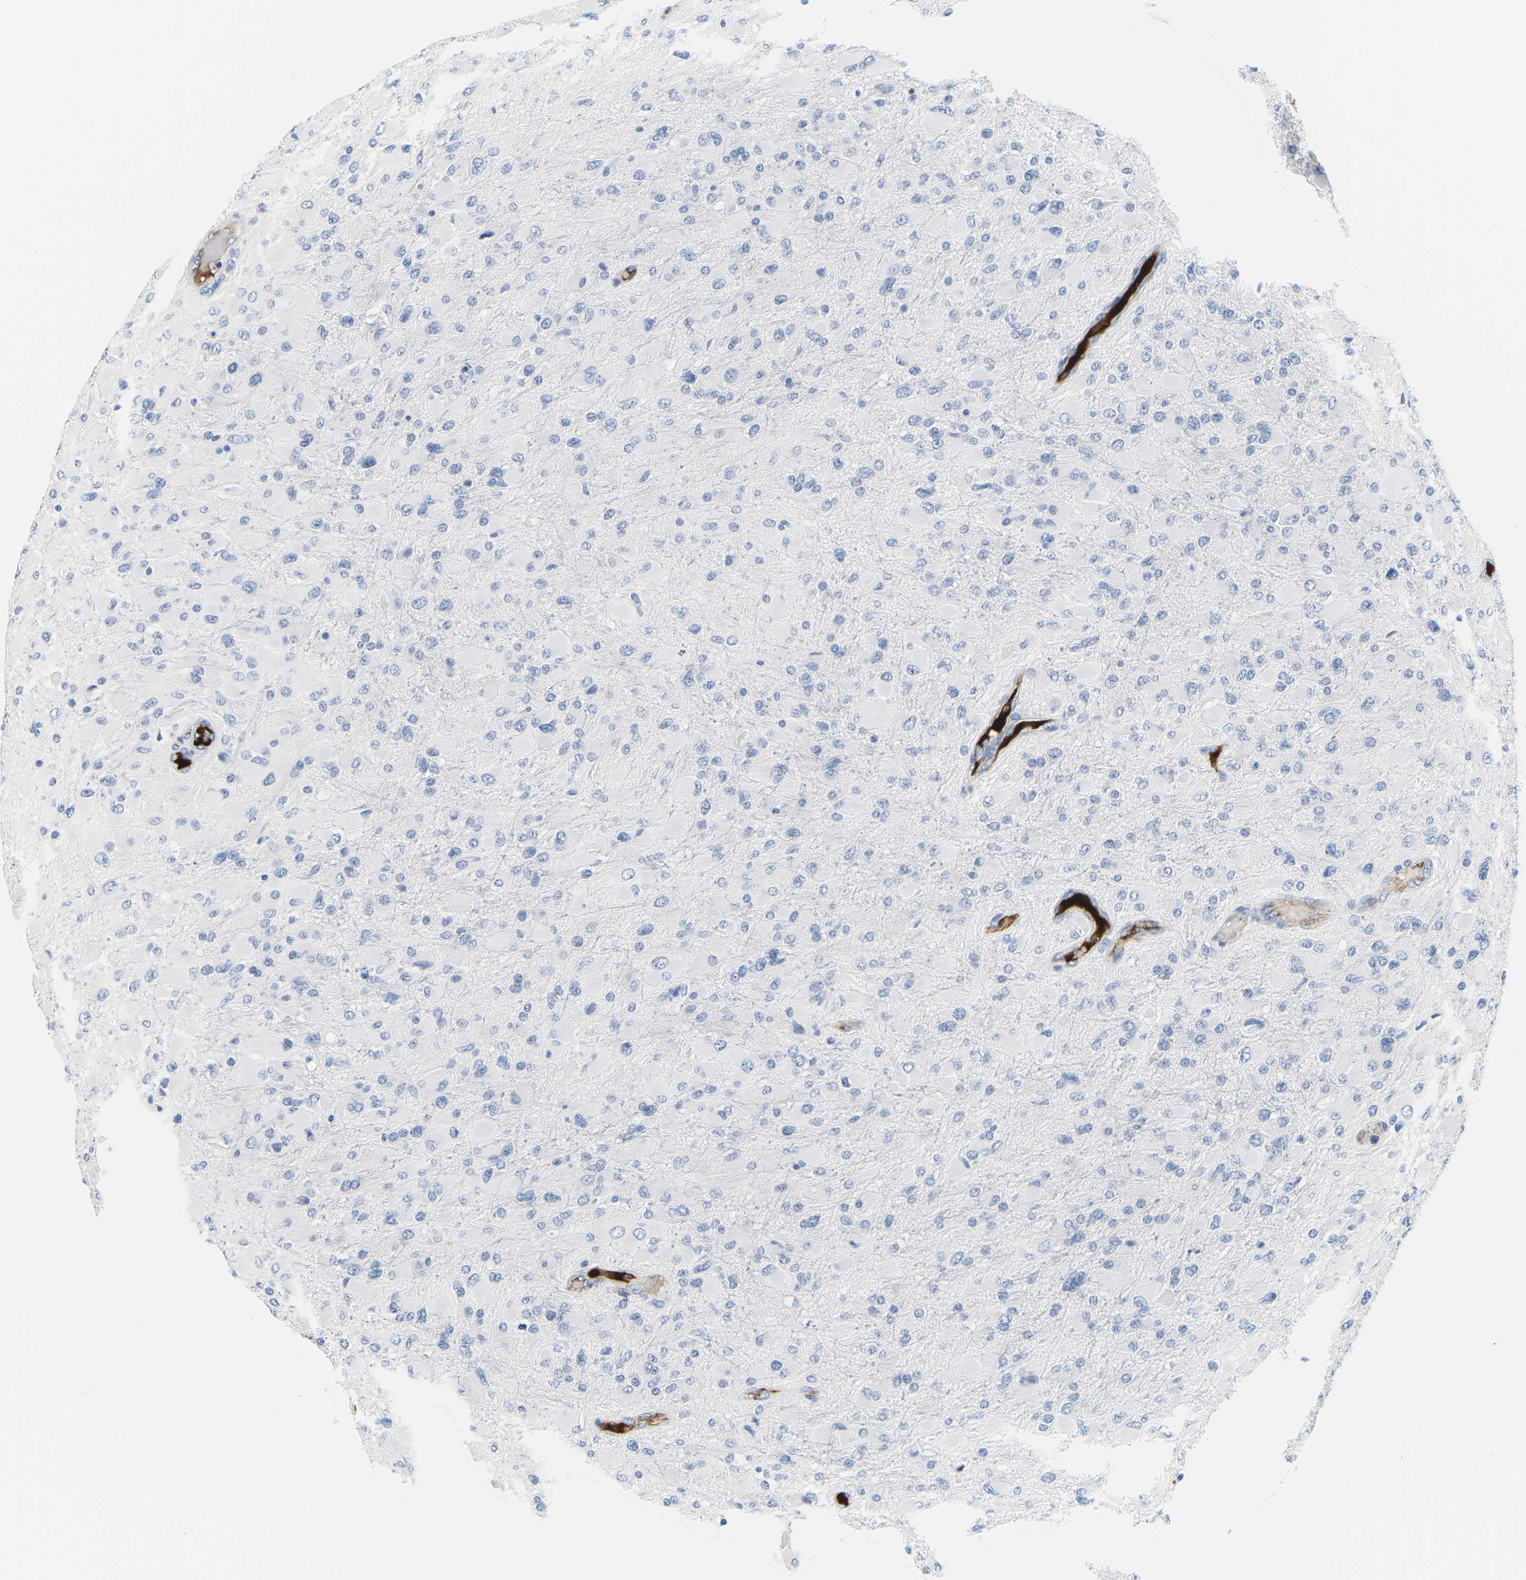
{"staining": {"intensity": "negative", "quantity": "none", "location": "none"}, "tissue": "glioma", "cell_type": "Tumor cells", "image_type": "cancer", "snomed": [{"axis": "morphology", "description": "Glioma, malignant, High grade"}, {"axis": "topography", "description": "Cerebral cortex"}], "caption": "Micrograph shows no significant protein staining in tumor cells of glioma.", "gene": "APOB", "patient": {"sex": "female", "age": 36}}